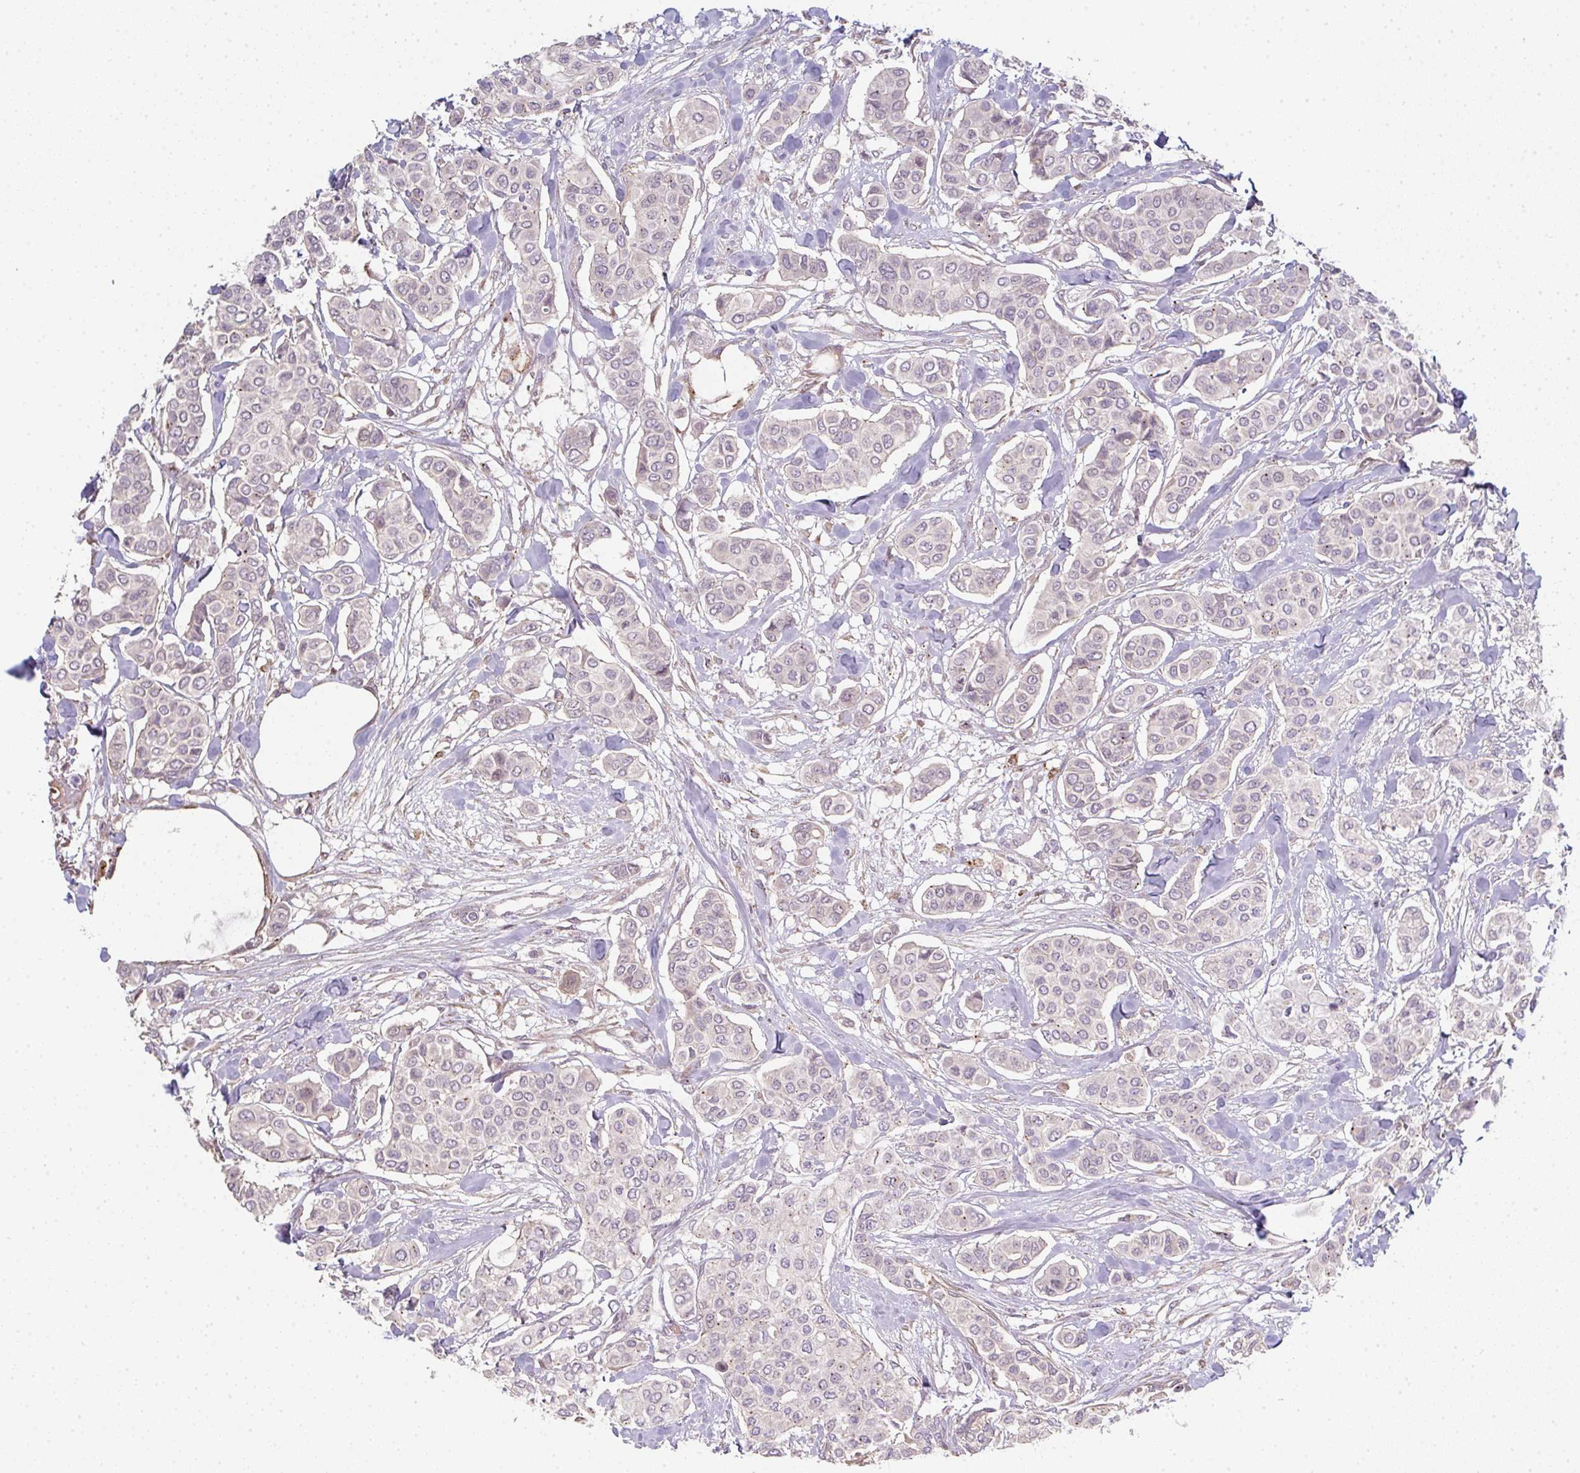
{"staining": {"intensity": "negative", "quantity": "none", "location": "none"}, "tissue": "breast cancer", "cell_type": "Tumor cells", "image_type": "cancer", "snomed": [{"axis": "morphology", "description": "Lobular carcinoma"}, {"axis": "topography", "description": "Breast"}], "caption": "High magnification brightfield microscopy of lobular carcinoma (breast) stained with DAB (3,3'-diaminobenzidine) (brown) and counterstained with hematoxylin (blue): tumor cells show no significant staining.", "gene": "TMEM237", "patient": {"sex": "female", "age": 51}}